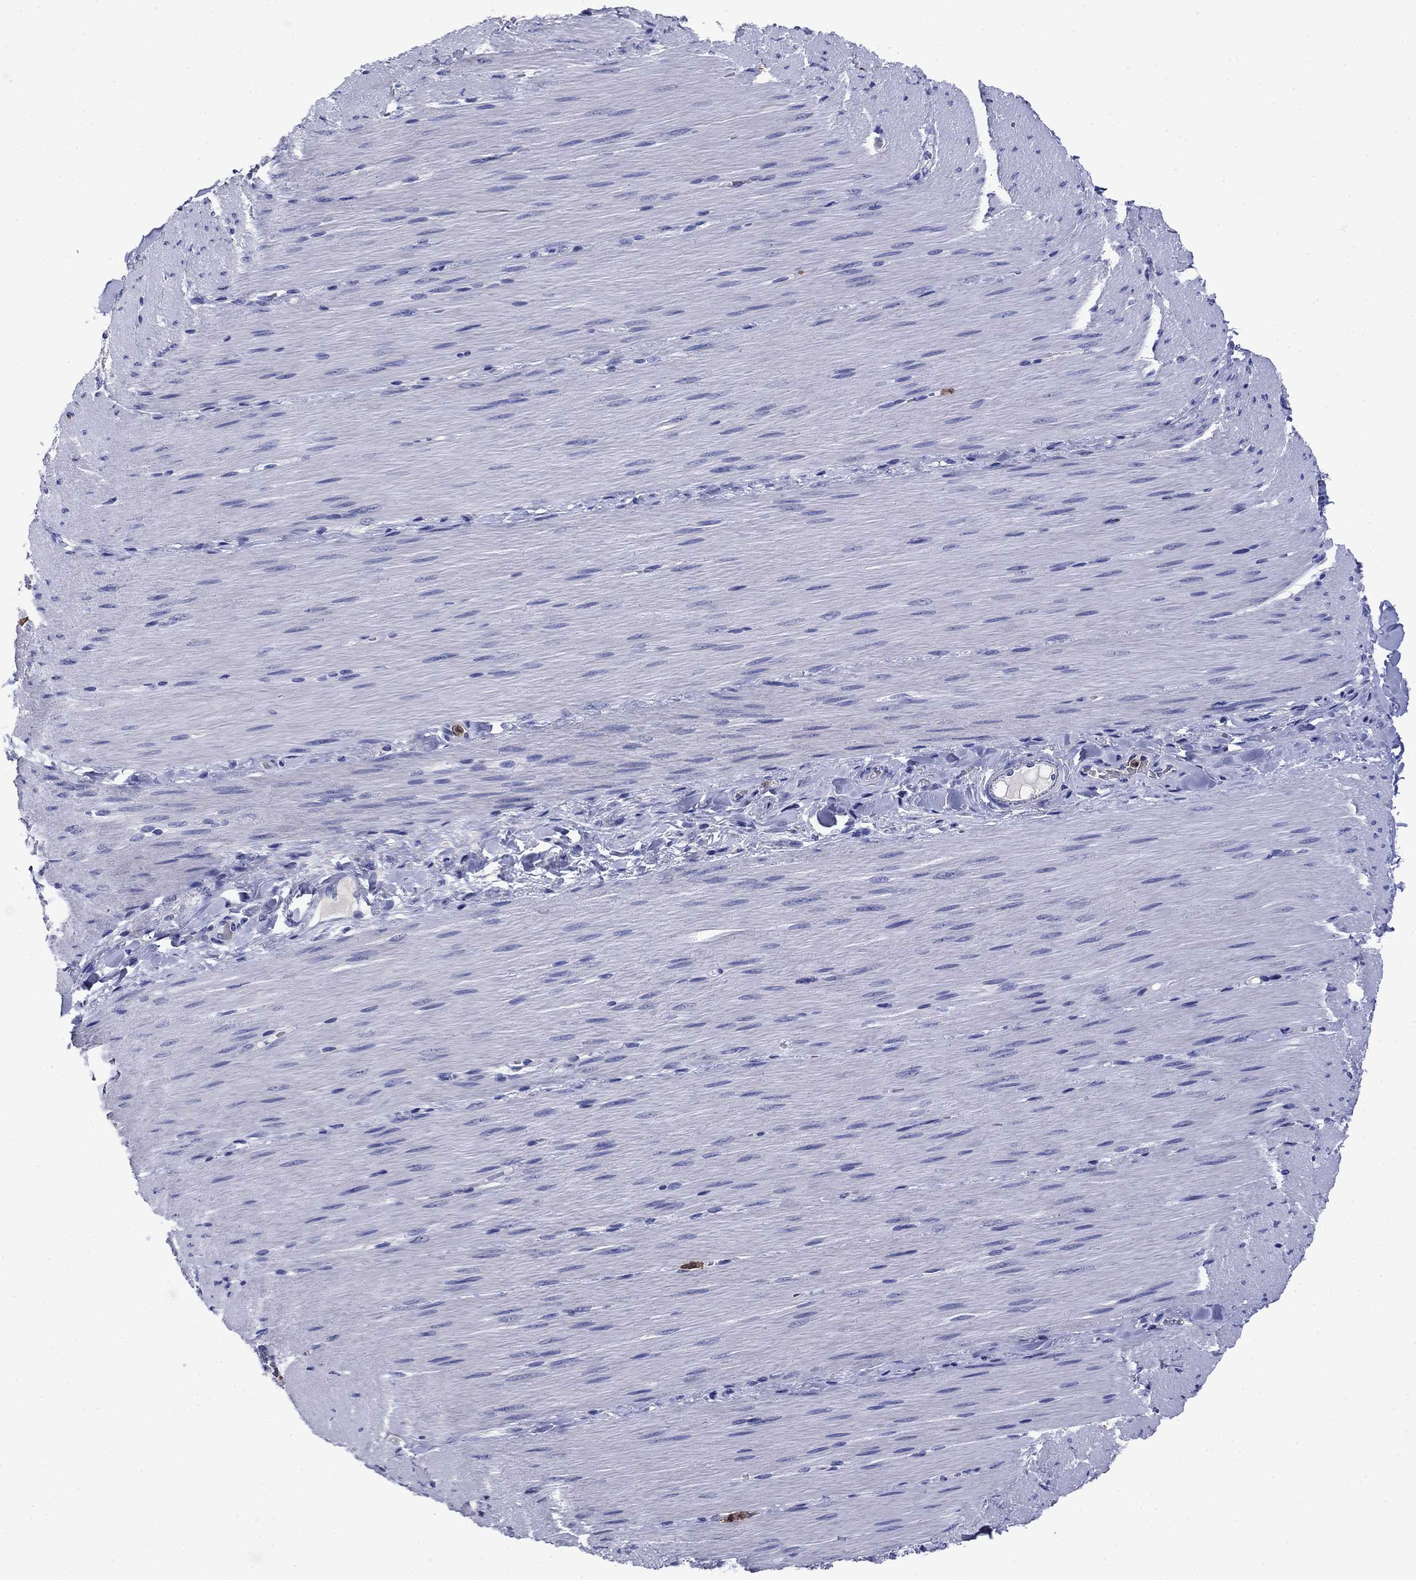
{"staining": {"intensity": "negative", "quantity": "none", "location": "none"}, "tissue": "adipose tissue", "cell_type": "Adipocytes", "image_type": "normal", "snomed": [{"axis": "morphology", "description": "Normal tissue, NOS"}, {"axis": "topography", "description": "Smooth muscle"}, {"axis": "topography", "description": "Duodenum"}, {"axis": "topography", "description": "Peripheral nerve tissue"}], "caption": "This is a micrograph of immunohistochemistry staining of unremarkable adipose tissue, which shows no expression in adipocytes.", "gene": "TFR2", "patient": {"sex": "female", "age": 61}}